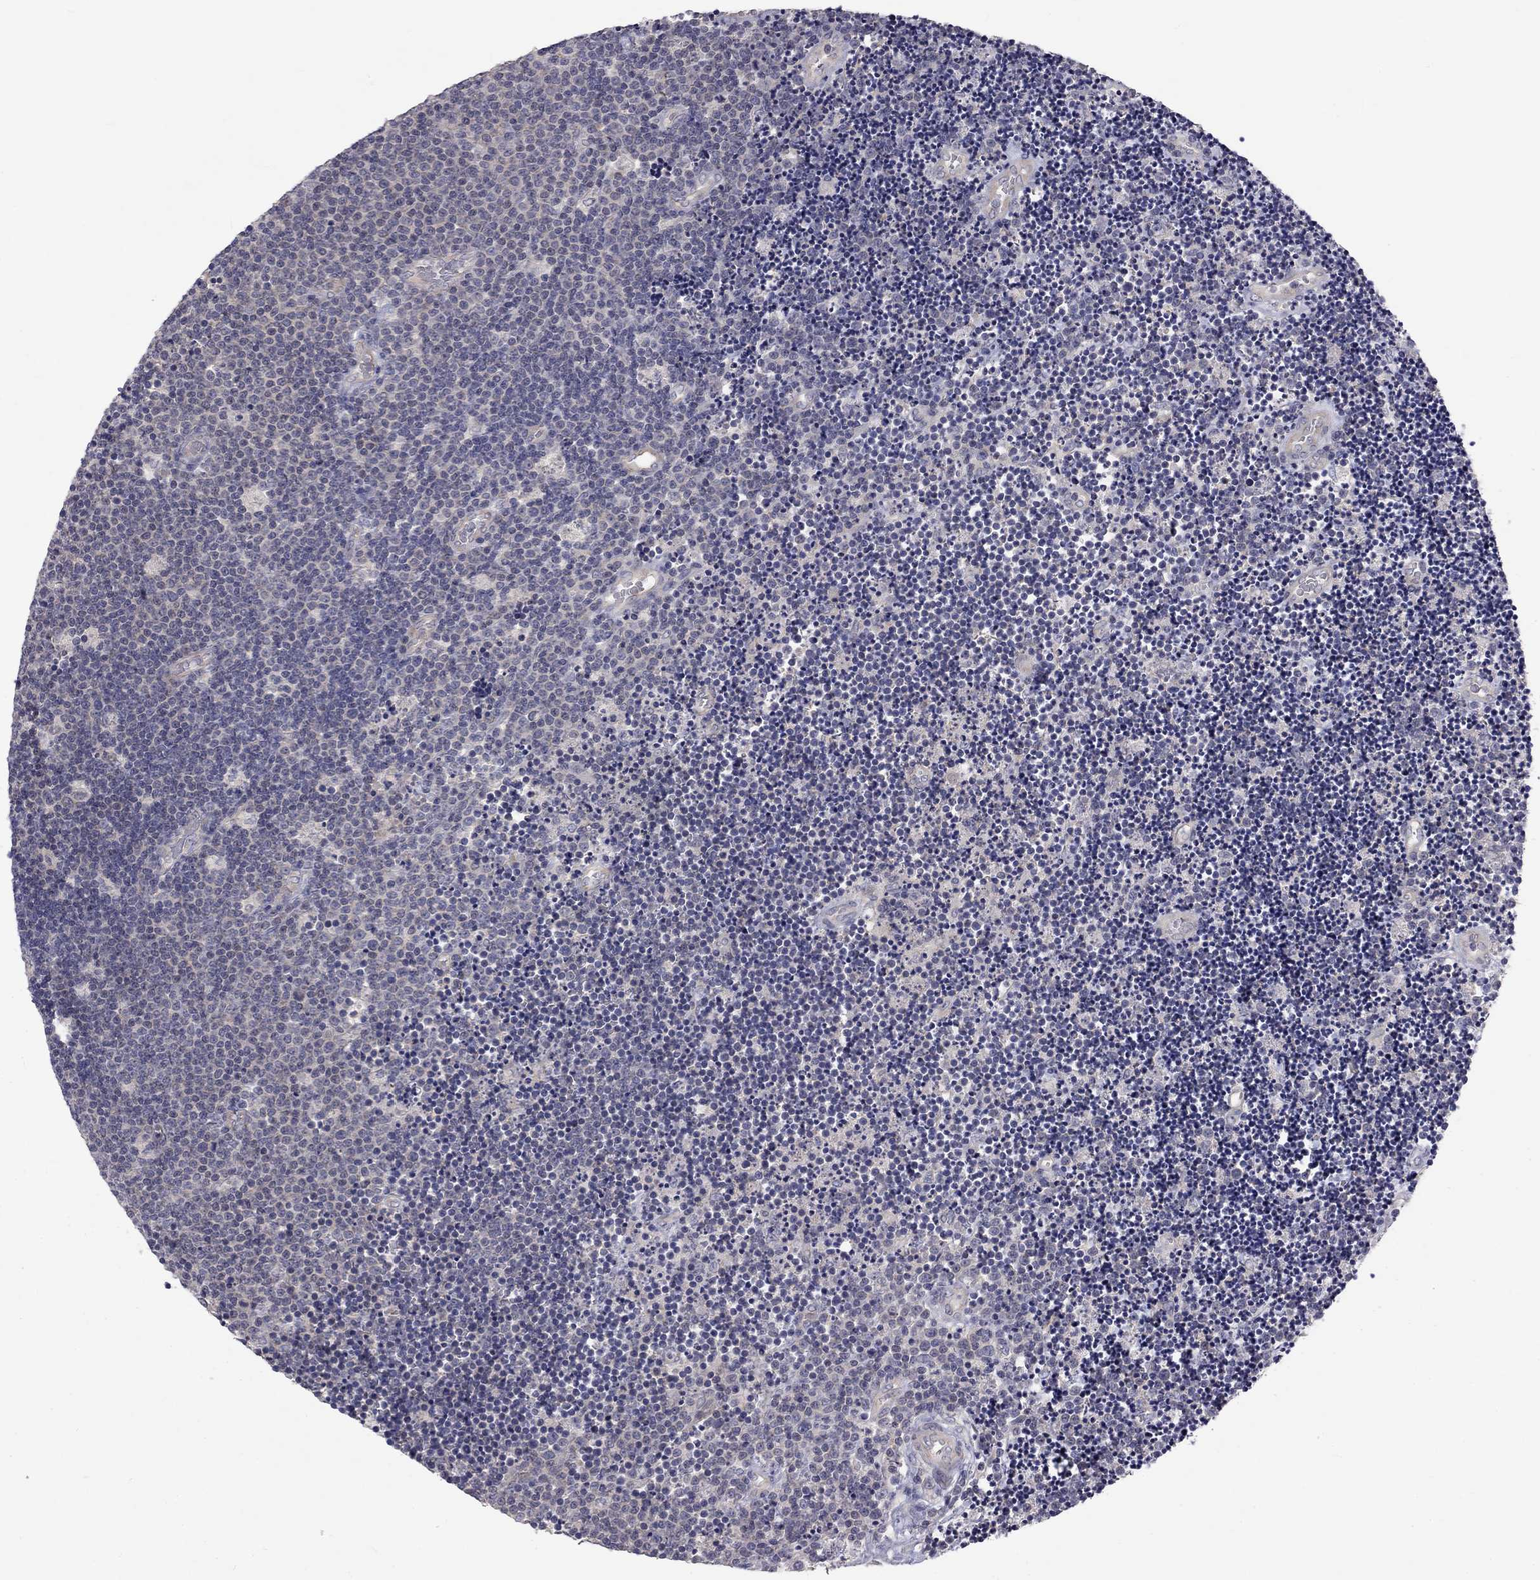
{"staining": {"intensity": "negative", "quantity": "none", "location": "none"}, "tissue": "lymphoma", "cell_type": "Tumor cells", "image_type": "cancer", "snomed": [{"axis": "morphology", "description": "Malignant lymphoma, non-Hodgkin's type, Low grade"}, {"axis": "topography", "description": "Brain"}], "caption": "Malignant lymphoma, non-Hodgkin's type (low-grade) was stained to show a protein in brown. There is no significant positivity in tumor cells.", "gene": "SLC39A14", "patient": {"sex": "female", "age": 66}}